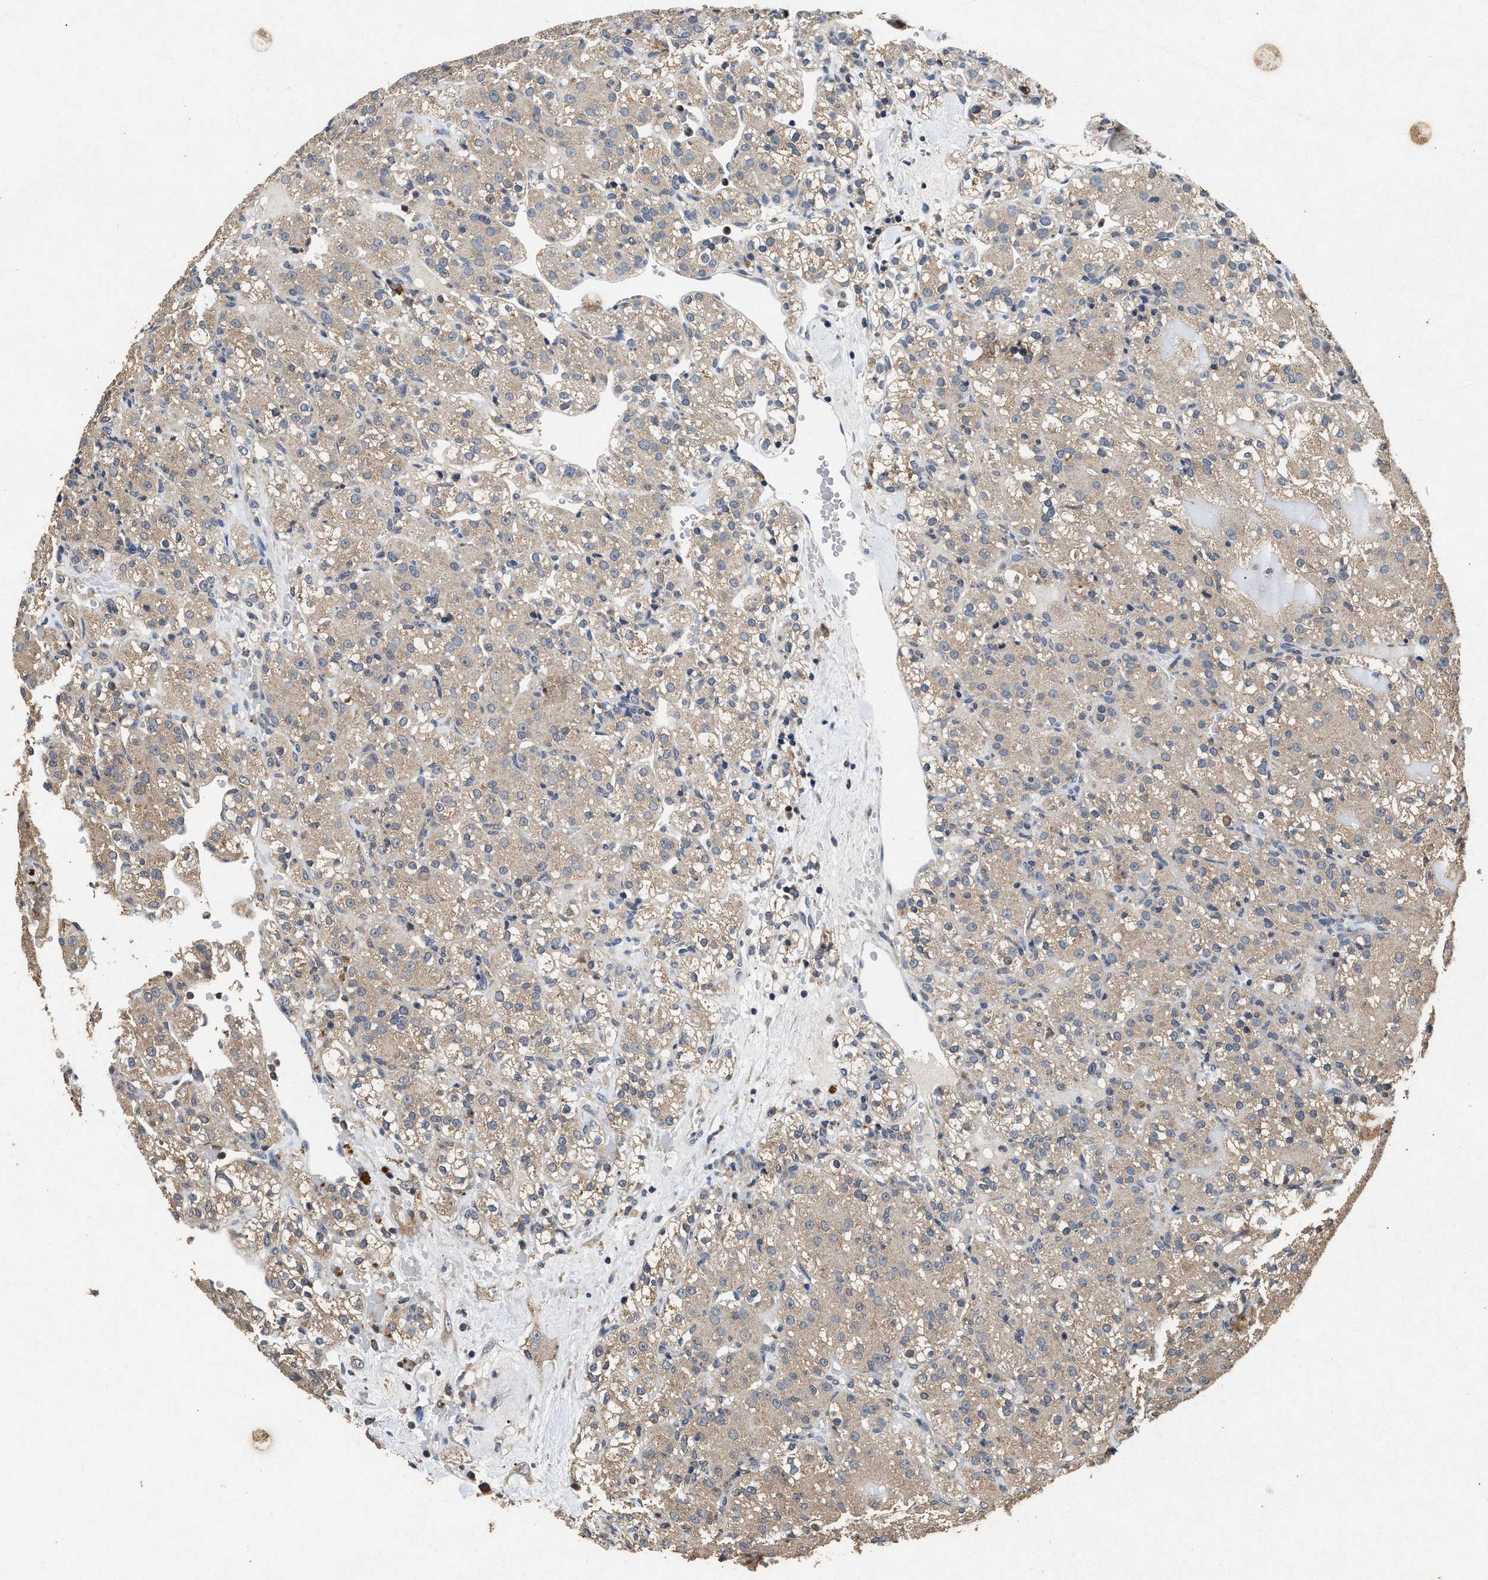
{"staining": {"intensity": "weak", "quantity": ">75%", "location": "cytoplasmic/membranous"}, "tissue": "renal cancer", "cell_type": "Tumor cells", "image_type": "cancer", "snomed": [{"axis": "morphology", "description": "Normal tissue, NOS"}, {"axis": "morphology", "description": "Adenocarcinoma, NOS"}, {"axis": "topography", "description": "Kidney"}], "caption": "Protein analysis of adenocarcinoma (renal) tissue reveals weak cytoplasmic/membranous expression in approximately >75% of tumor cells.", "gene": "PDAP1", "patient": {"sex": "male", "age": 61}}